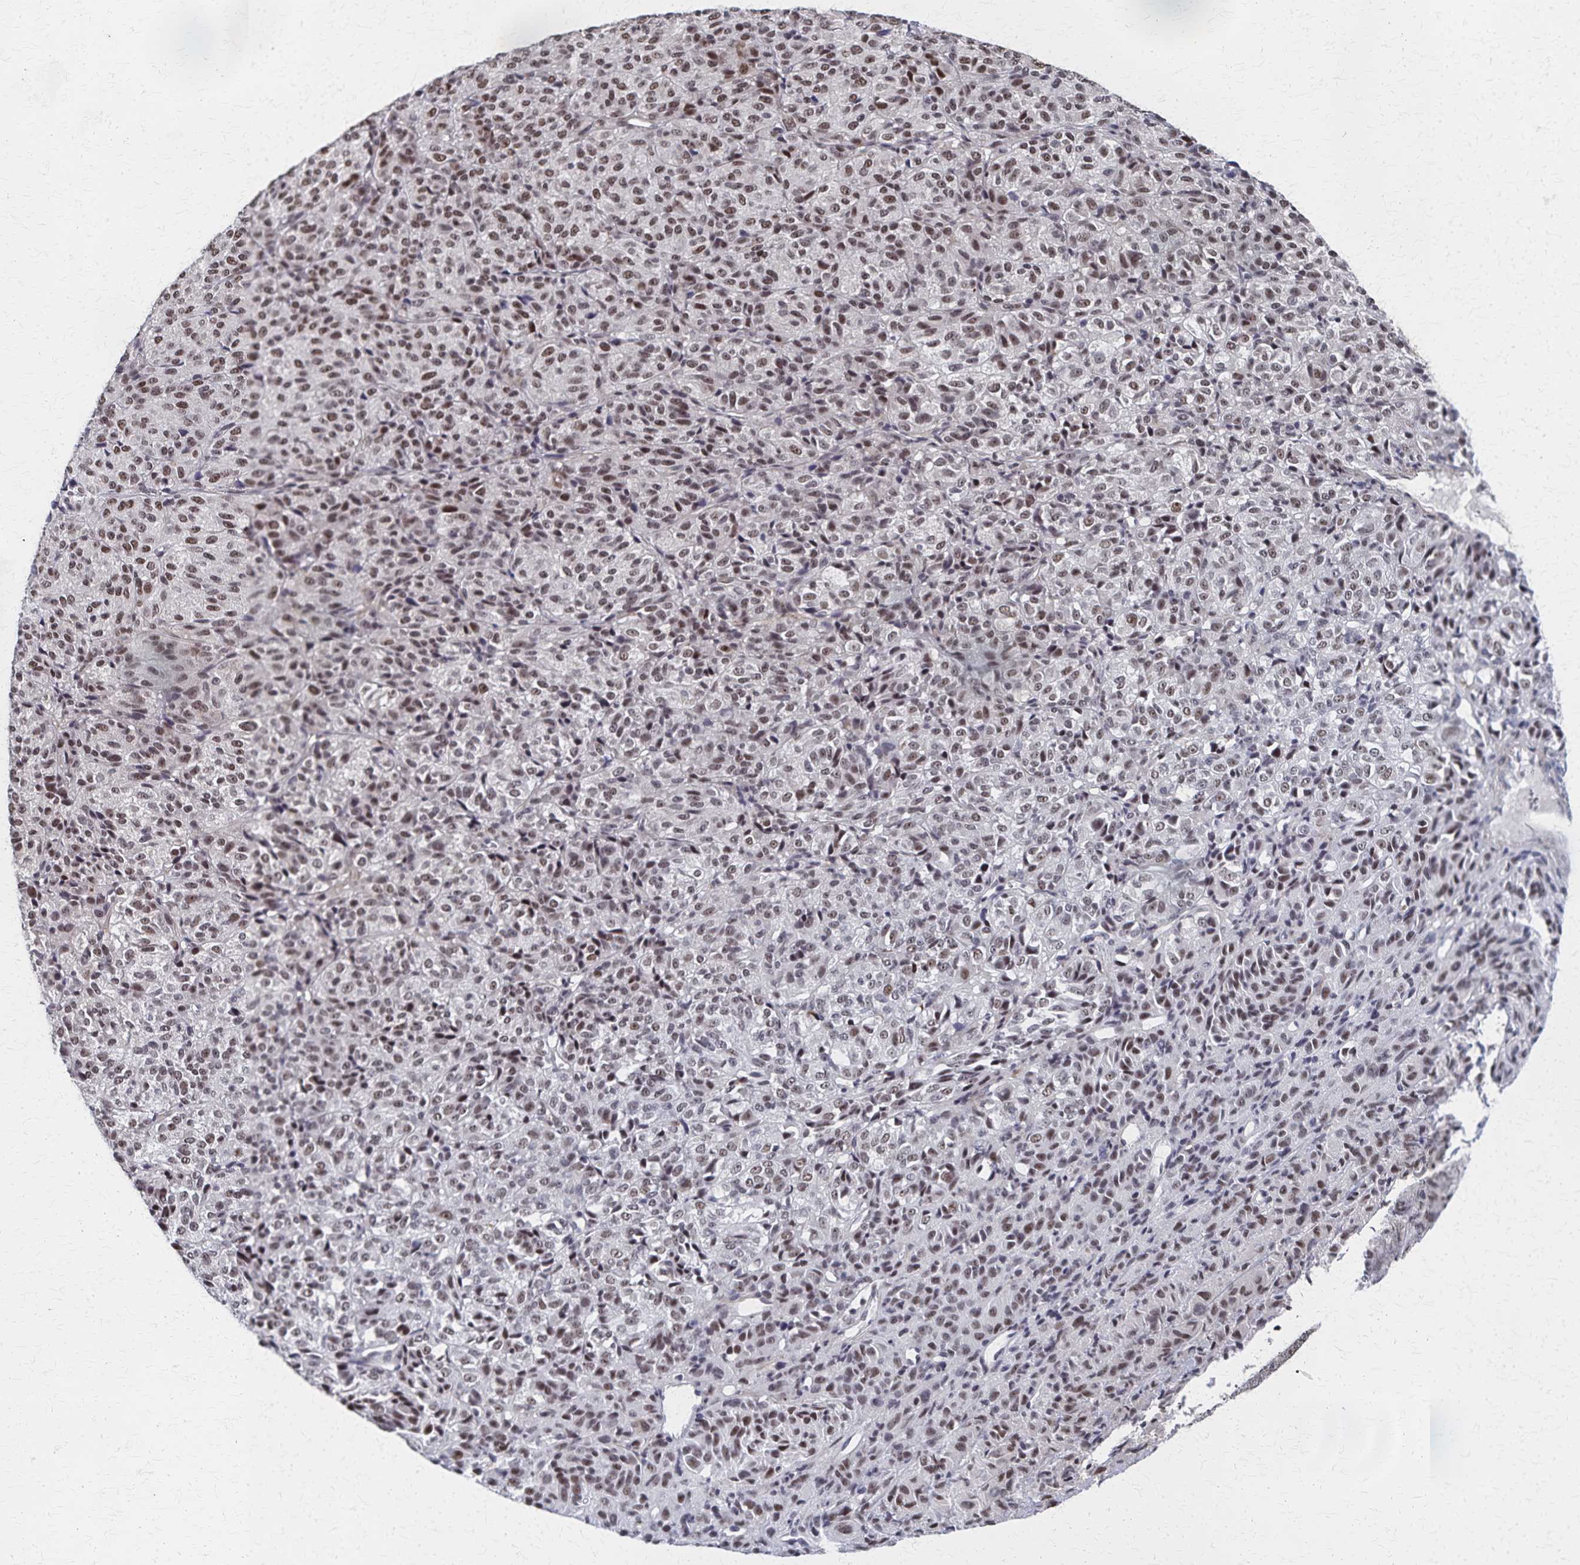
{"staining": {"intensity": "weak", "quantity": "25%-75%", "location": "nuclear"}, "tissue": "melanoma", "cell_type": "Tumor cells", "image_type": "cancer", "snomed": [{"axis": "morphology", "description": "Malignant melanoma, Metastatic site"}, {"axis": "topography", "description": "Brain"}], "caption": "Human malignant melanoma (metastatic site) stained for a protein (brown) demonstrates weak nuclear positive staining in about 25%-75% of tumor cells.", "gene": "GTF2B", "patient": {"sex": "female", "age": 56}}